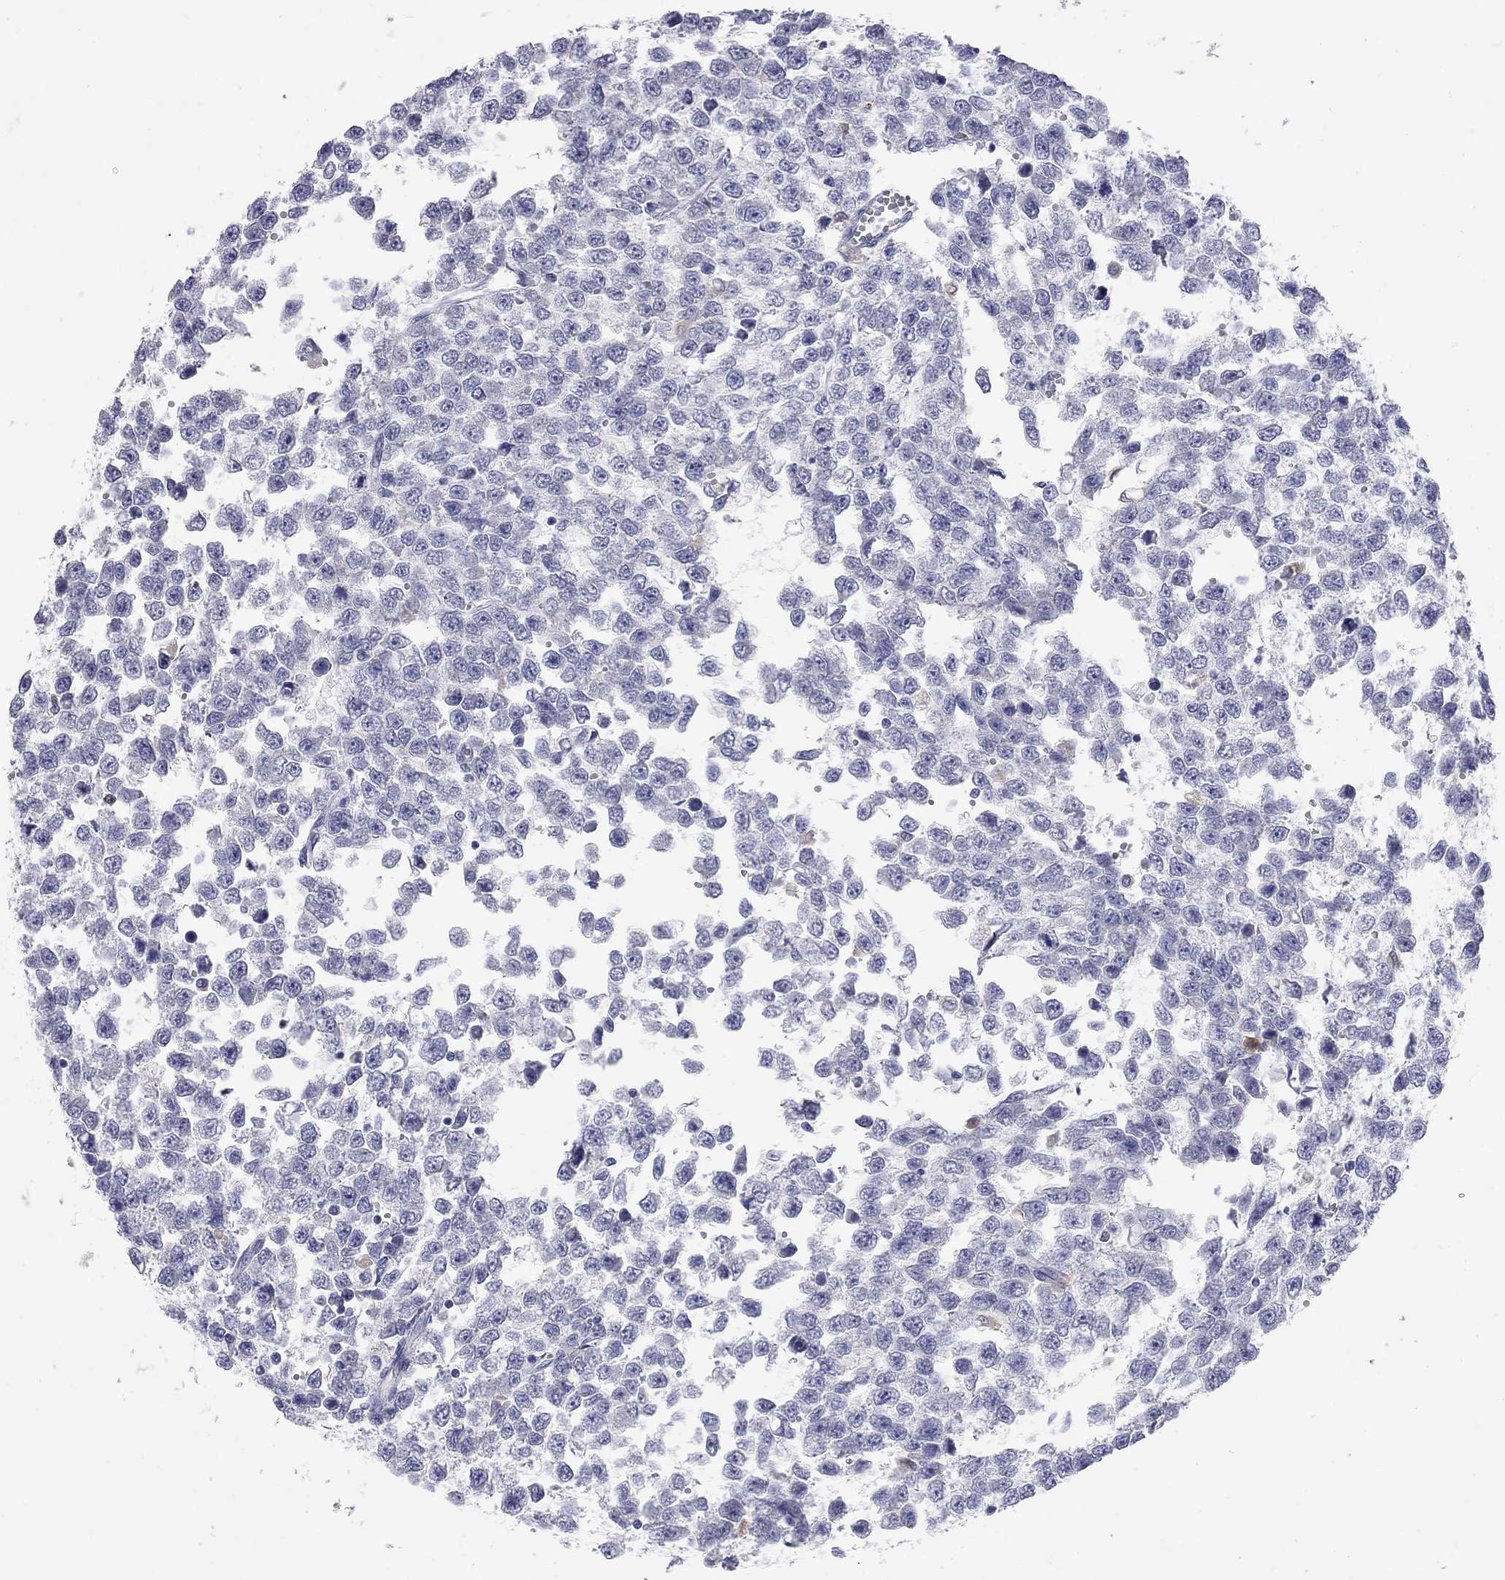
{"staining": {"intensity": "negative", "quantity": "none", "location": "none"}, "tissue": "testis cancer", "cell_type": "Tumor cells", "image_type": "cancer", "snomed": [{"axis": "morphology", "description": "Normal tissue, NOS"}, {"axis": "morphology", "description": "Seminoma, NOS"}, {"axis": "topography", "description": "Testis"}, {"axis": "topography", "description": "Epididymis"}], "caption": "IHC micrograph of neoplastic tissue: testis cancer (seminoma) stained with DAB (3,3'-diaminobenzidine) demonstrates no significant protein staining in tumor cells. (DAB (3,3'-diaminobenzidine) IHC with hematoxylin counter stain).", "gene": "ACSL1", "patient": {"sex": "male", "age": 34}}